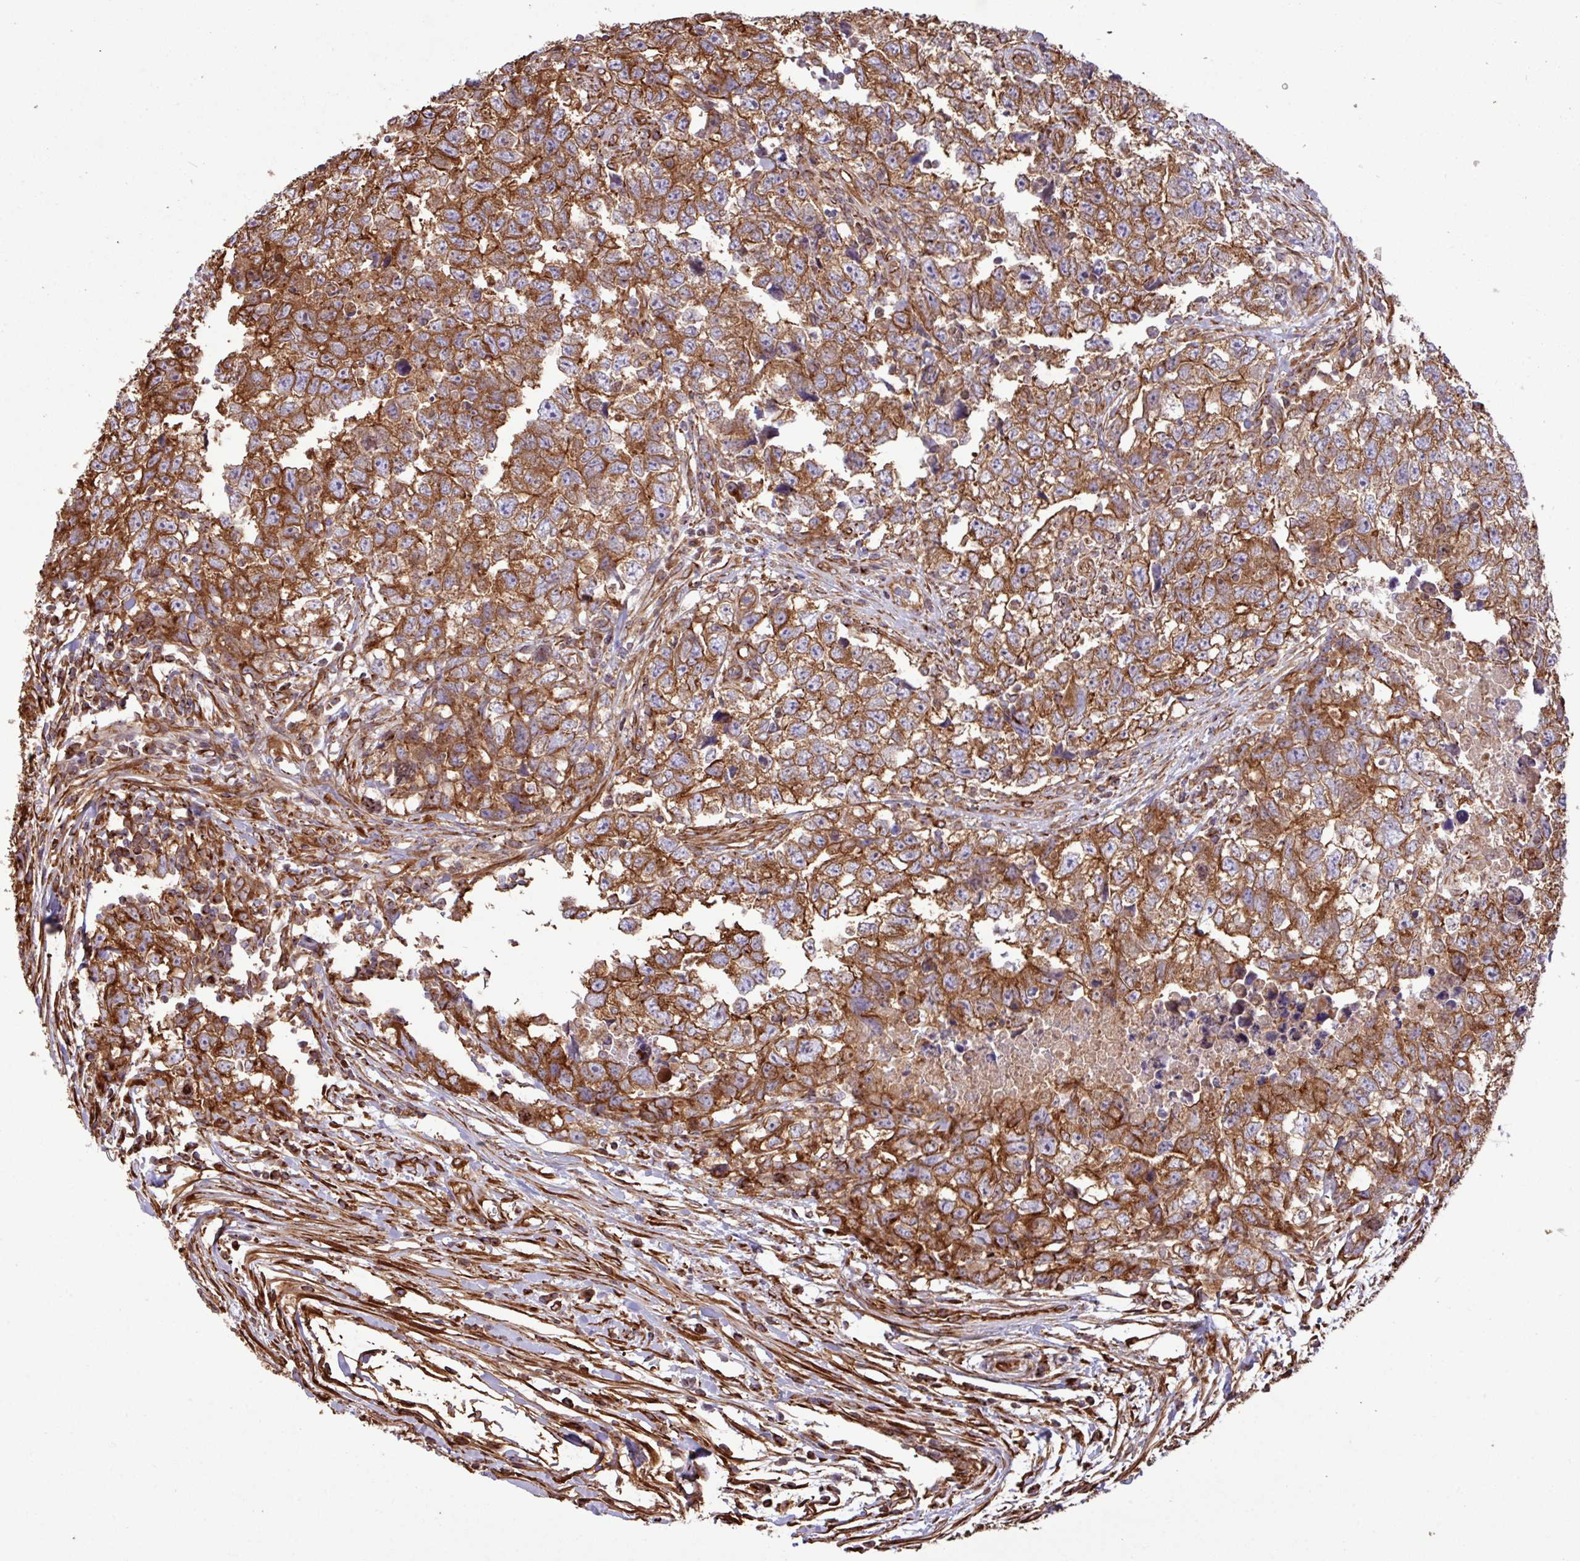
{"staining": {"intensity": "strong", "quantity": ">75%", "location": "cytoplasmic/membranous"}, "tissue": "testis cancer", "cell_type": "Tumor cells", "image_type": "cancer", "snomed": [{"axis": "morphology", "description": "Carcinoma, Embryonal, NOS"}, {"axis": "topography", "description": "Testis"}], "caption": "Tumor cells demonstrate high levels of strong cytoplasmic/membranous staining in about >75% of cells in testis cancer (embryonal carcinoma). (DAB = brown stain, brightfield microscopy at high magnification).", "gene": "ZNF300", "patient": {"sex": "male", "age": 22}}